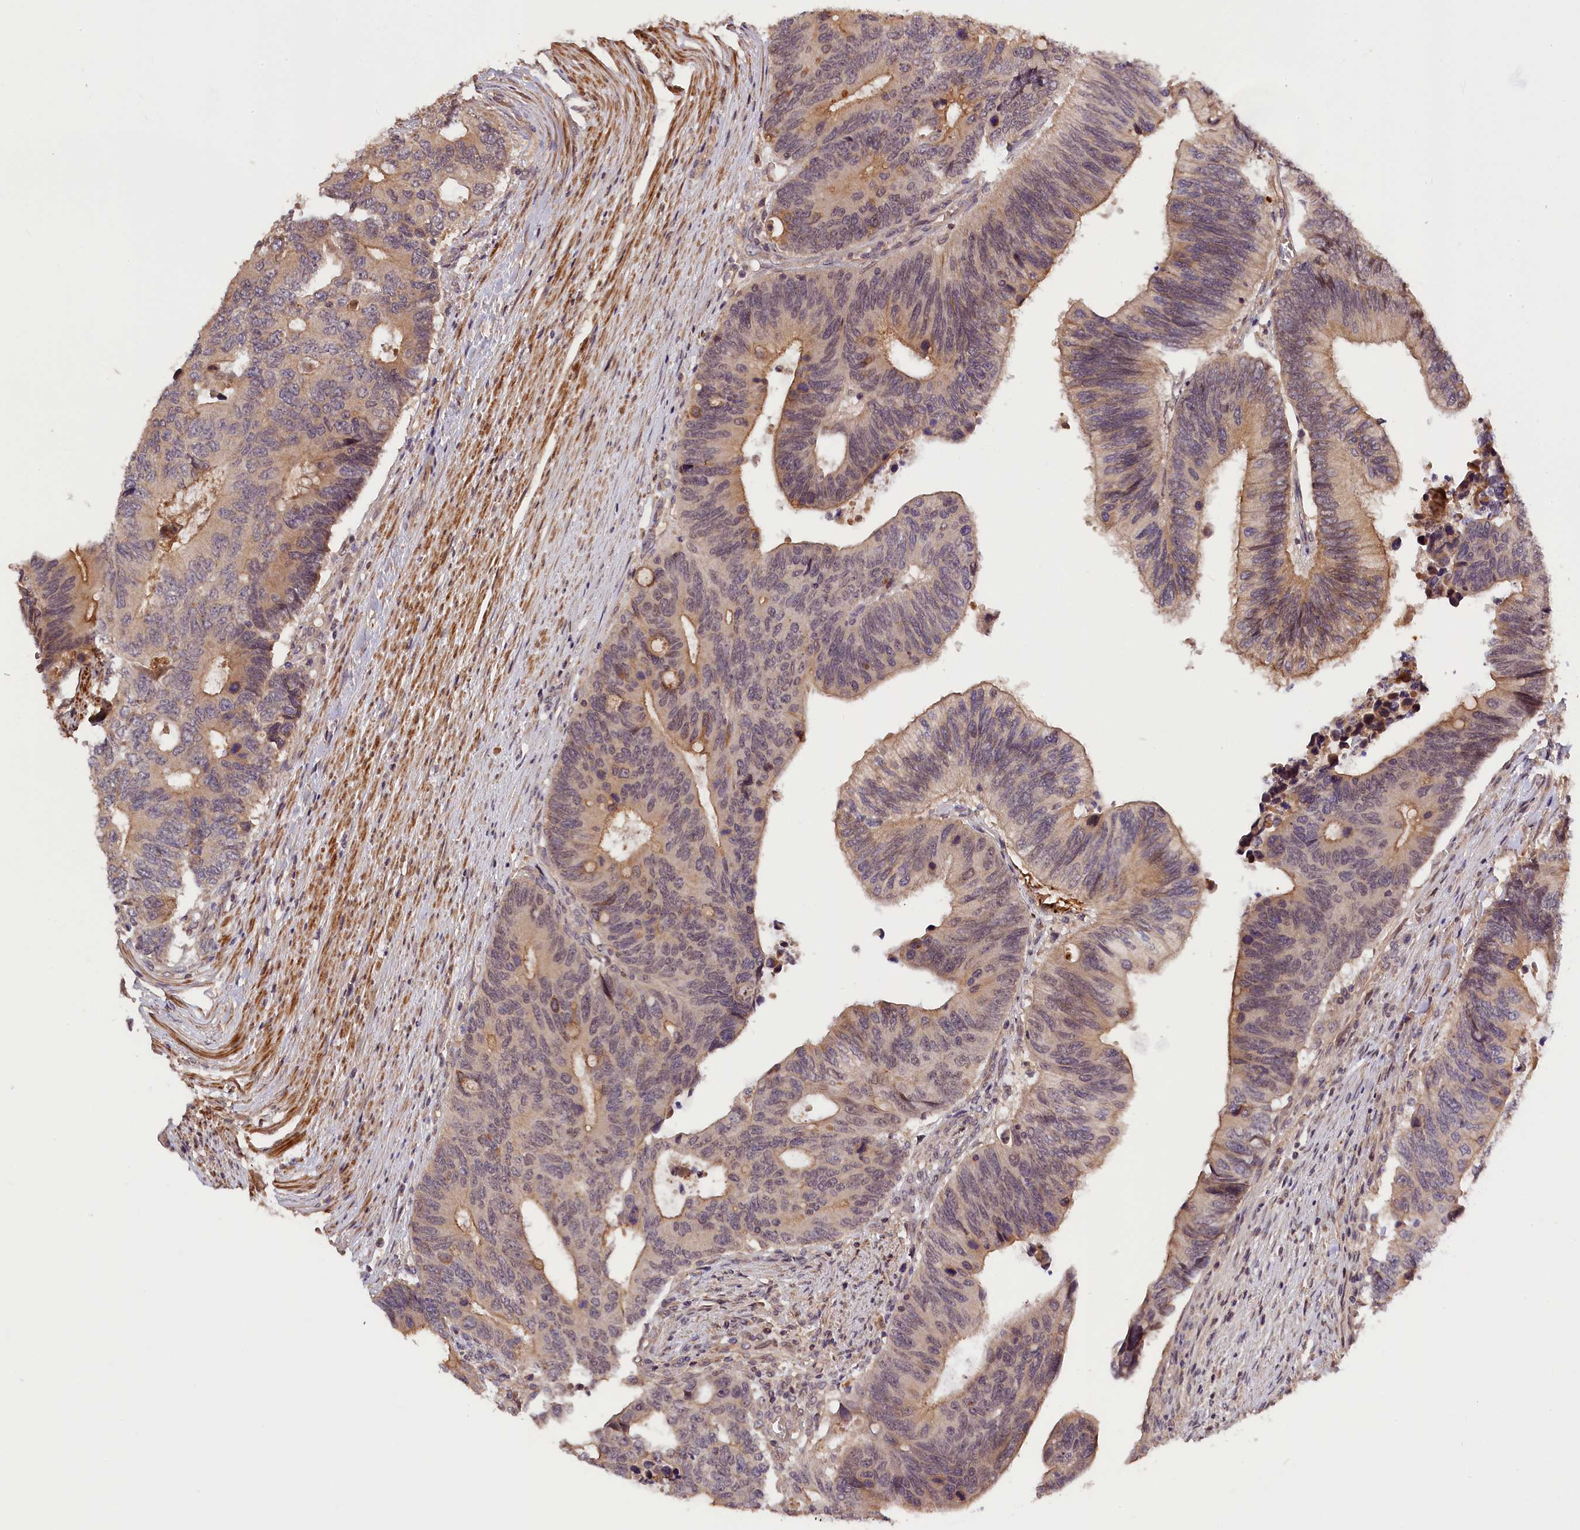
{"staining": {"intensity": "moderate", "quantity": "25%-75%", "location": "cytoplasmic/membranous"}, "tissue": "colorectal cancer", "cell_type": "Tumor cells", "image_type": "cancer", "snomed": [{"axis": "morphology", "description": "Adenocarcinoma, NOS"}, {"axis": "topography", "description": "Colon"}], "caption": "The immunohistochemical stain shows moderate cytoplasmic/membranous staining in tumor cells of adenocarcinoma (colorectal) tissue.", "gene": "ZNF480", "patient": {"sex": "male", "age": 87}}